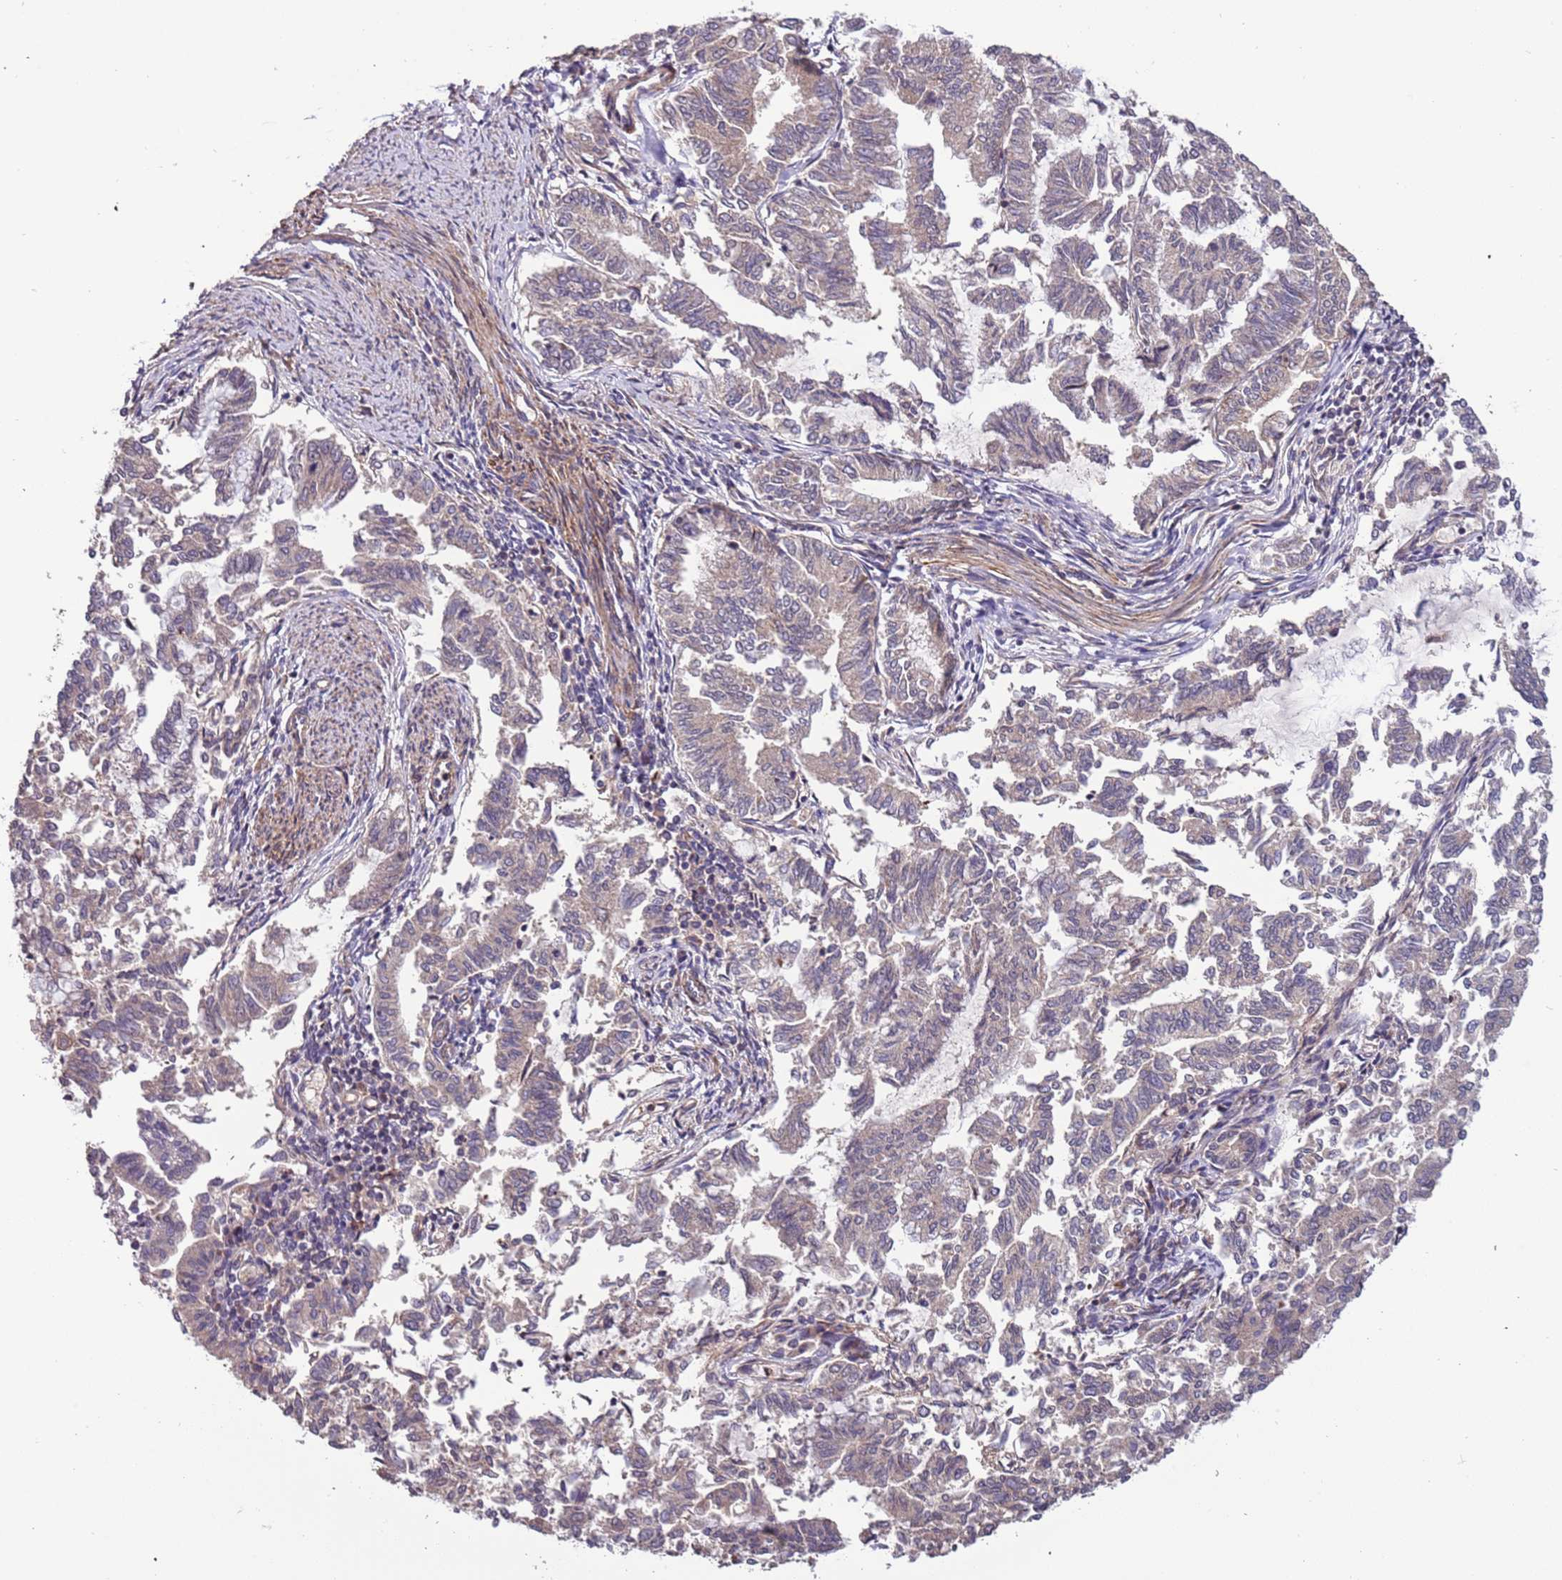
{"staining": {"intensity": "weak", "quantity": "<25%", "location": "cytoplasmic/membranous"}, "tissue": "endometrial cancer", "cell_type": "Tumor cells", "image_type": "cancer", "snomed": [{"axis": "morphology", "description": "Adenocarcinoma, NOS"}, {"axis": "topography", "description": "Endometrium"}], "caption": "There is no significant expression in tumor cells of endometrial adenocarcinoma. (DAB (3,3'-diaminobenzidine) immunohistochemistry visualized using brightfield microscopy, high magnification).", "gene": "LAMB4", "patient": {"sex": "female", "age": 79}}